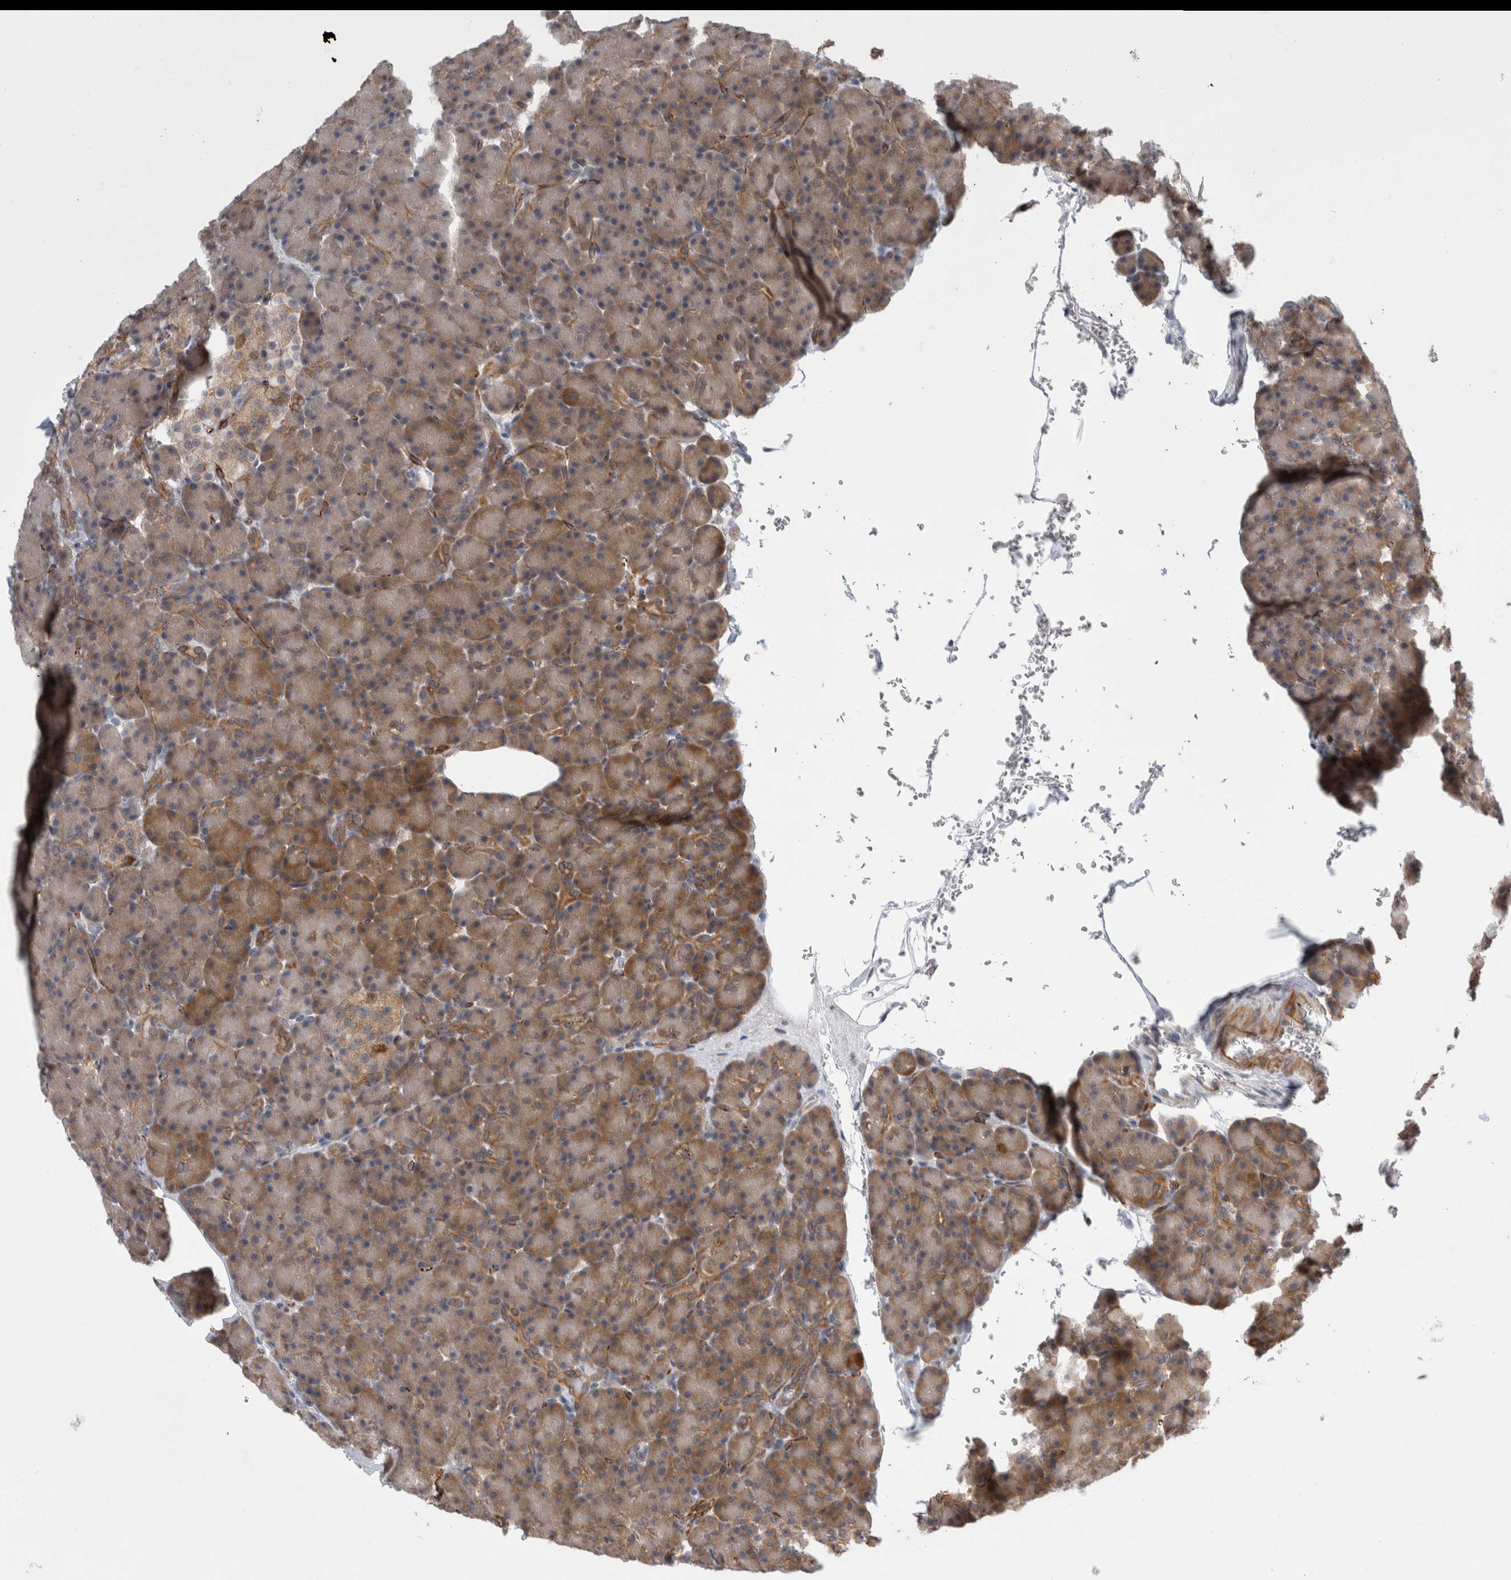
{"staining": {"intensity": "moderate", "quantity": "25%-75%", "location": "cytoplasmic/membranous"}, "tissue": "pancreas", "cell_type": "Exocrine glandular cells", "image_type": "normal", "snomed": [{"axis": "morphology", "description": "Normal tissue, NOS"}, {"axis": "topography", "description": "Pancreas"}], "caption": "A brown stain labels moderate cytoplasmic/membranous positivity of a protein in exocrine glandular cells of normal pancreas.", "gene": "FAM83H", "patient": {"sex": "female", "age": 43}}